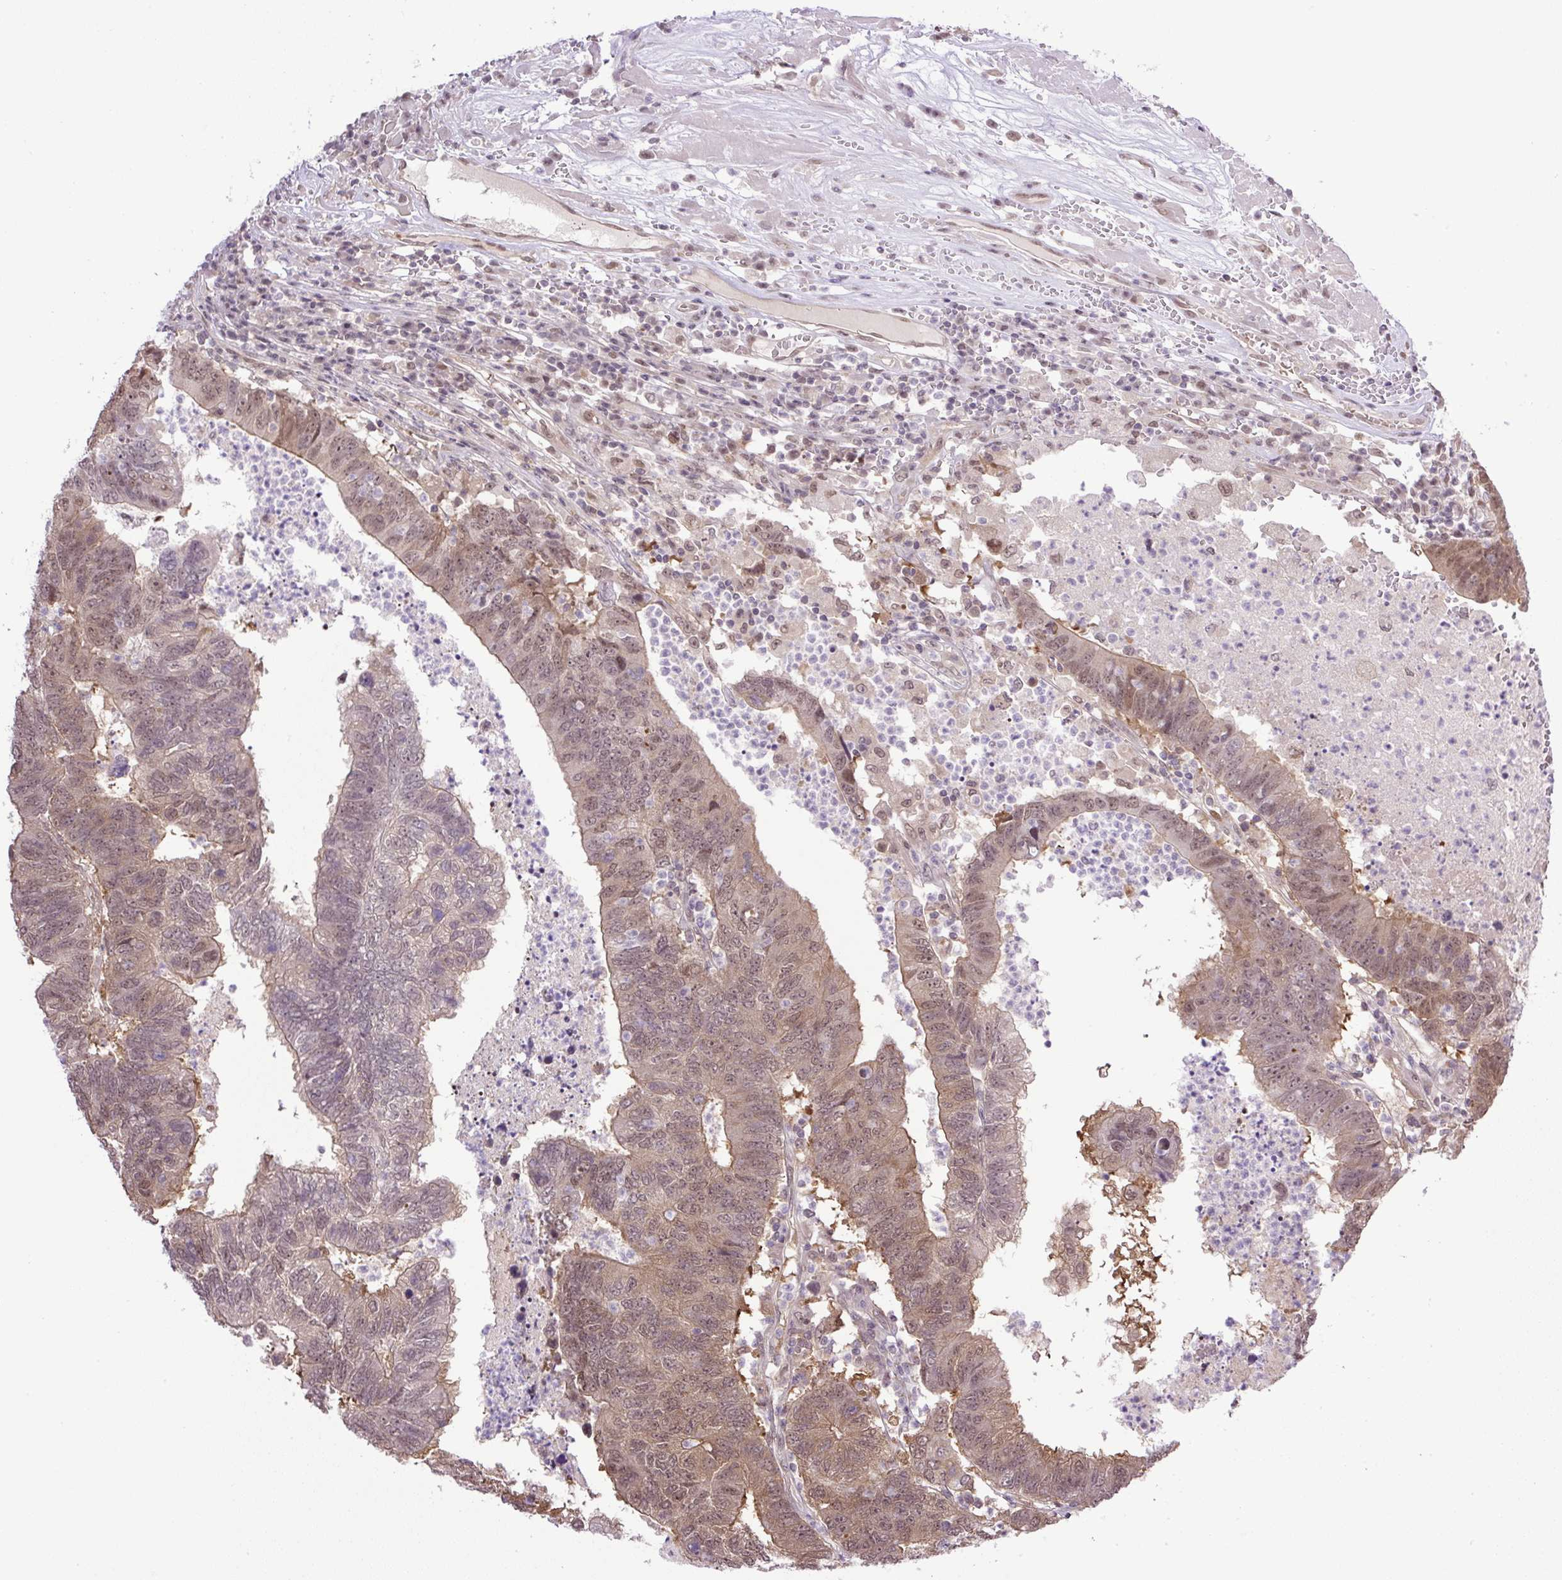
{"staining": {"intensity": "weak", "quantity": "25%-75%", "location": "cytoplasmic/membranous,nuclear"}, "tissue": "colorectal cancer", "cell_type": "Tumor cells", "image_type": "cancer", "snomed": [{"axis": "morphology", "description": "Adenocarcinoma, NOS"}, {"axis": "topography", "description": "Colon"}], "caption": "Immunohistochemical staining of human colorectal adenocarcinoma exhibits weak cytoplasmic/membranous and nuclear protein positivity in about 25%-75% of tumor cells. (IHC, brightfield microscopy, high magnification).", "gene": "SGTA", "patient": {"sex": "female", "age": 48}}